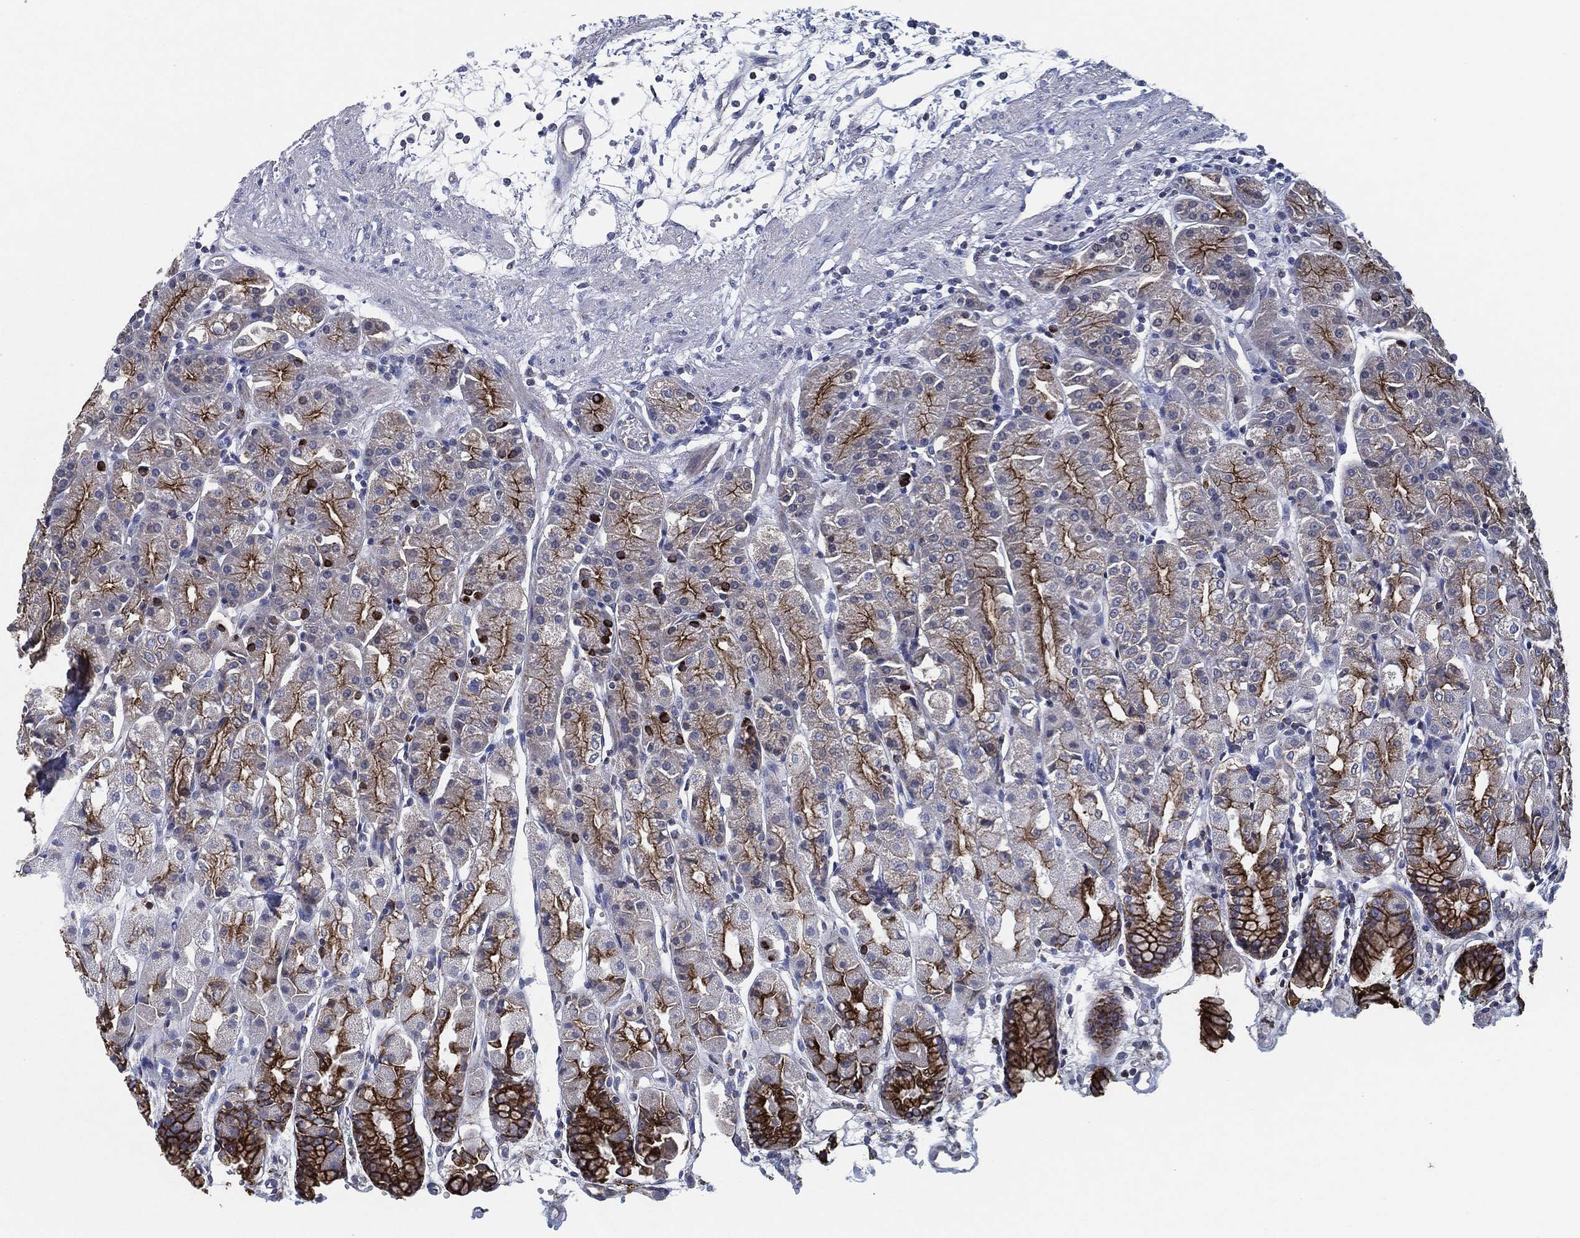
{"staining": {"intensity": "strong", "quantity": ">75%", "location": "cytoplasmic/membranous"}, "tissue": "stomach", "cell_type": "Glandular cells", "image_type": "normal", "snomed": [{"axis": "morphology", "description": "Normal tissue, NOS"}, {"axis": "morphology", "description": "Adenocarcinoma, NOS"}, {"axis": "topography", "description": "Stomach"}], "caption": "This is a photomicrograph of immunohistochemistry (IHC) staining of benign stomach, which shows strong positivity in the cytoplasmic/membranous of glandular cells.", "gene": "SHROOM2", "patient": {"sex": "female", "age": 81}}